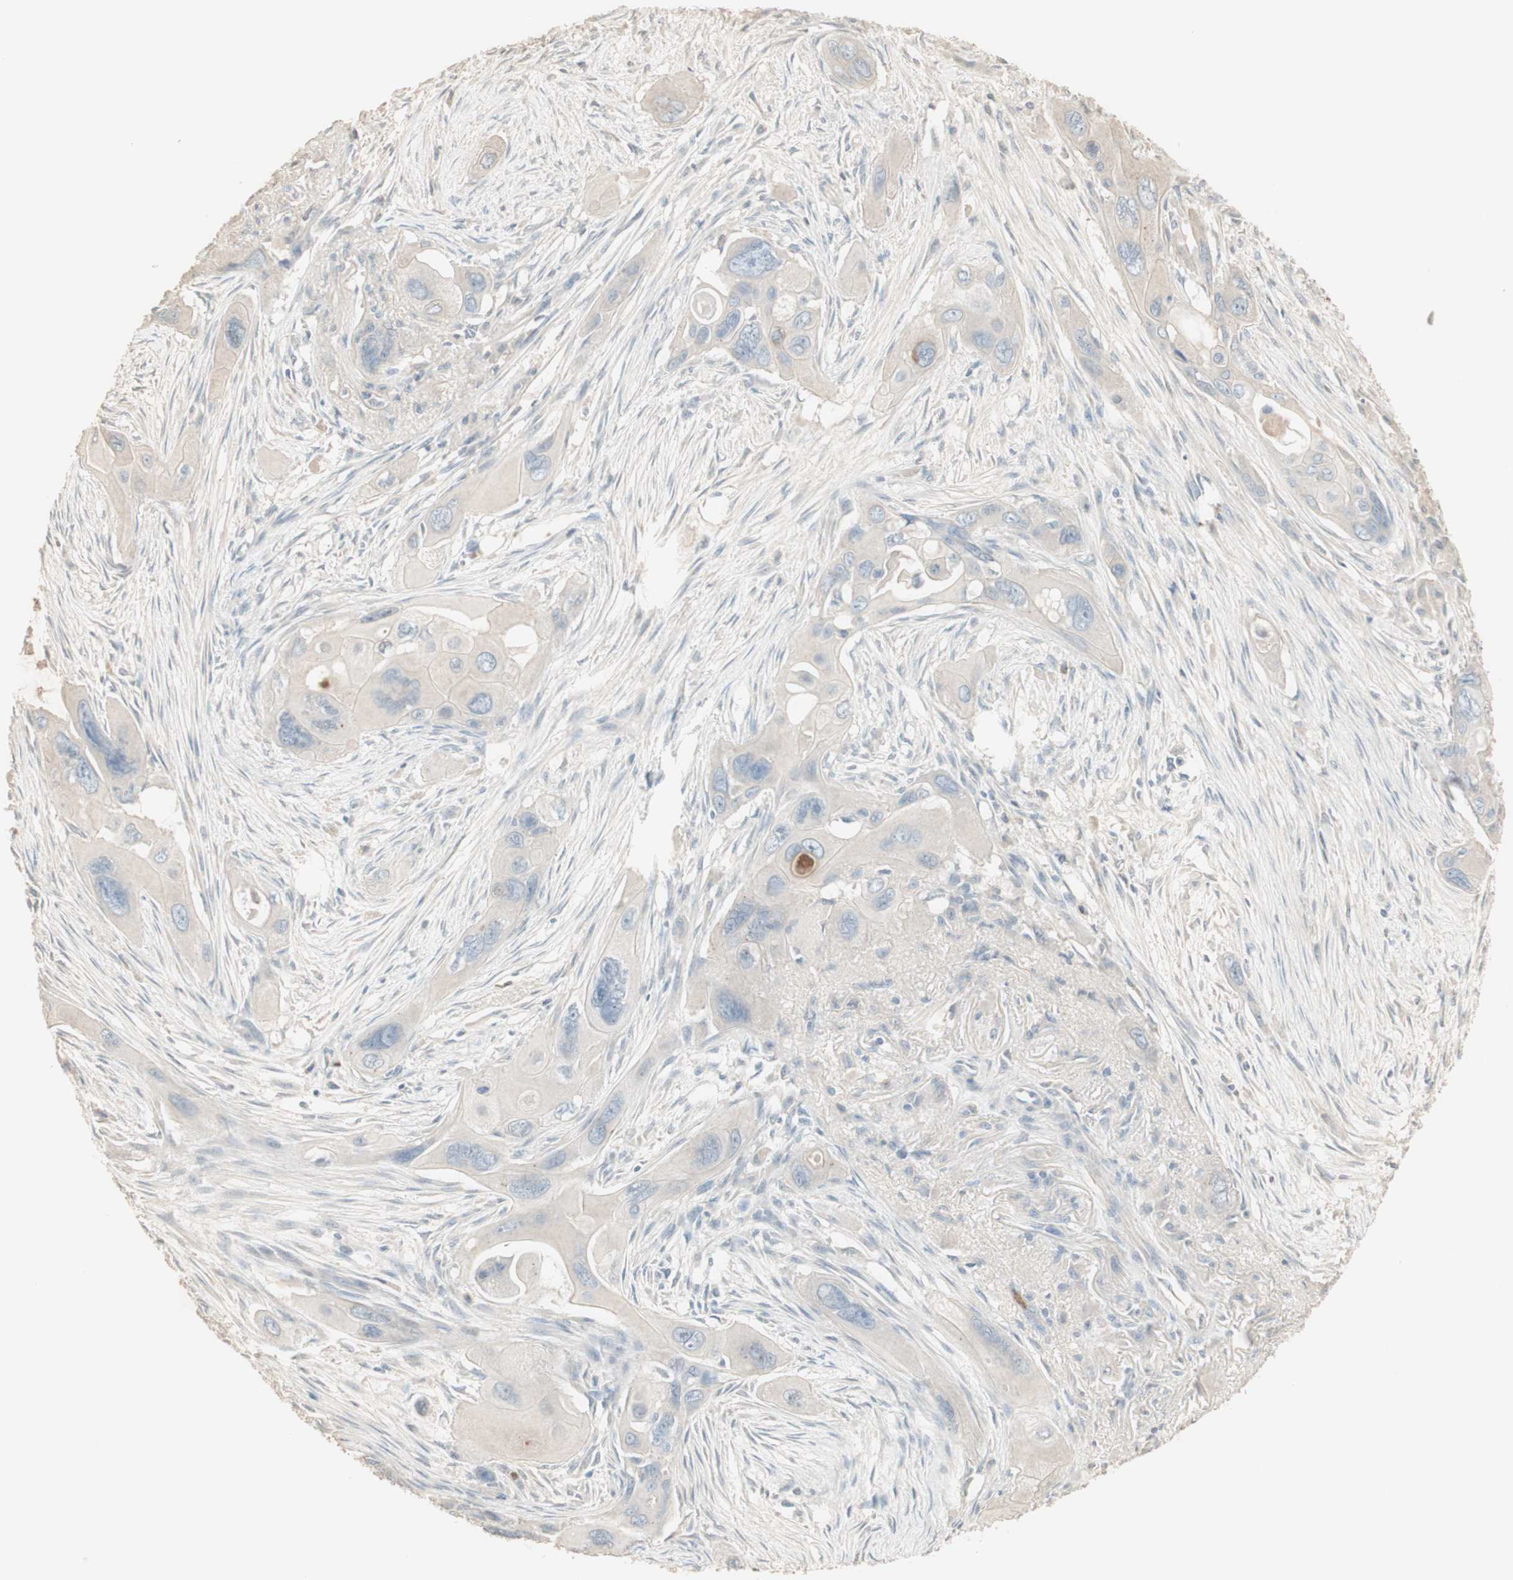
{"staining": {"intensity": "negative", "quantity": "none", "location": "none"}, "tissue": "pancreatic cancer", "cell_type": "Tumor cells", "image_type": "cancer", "snomed": [{"axis": "morphology", "description": "Adenocarcinoma, NOS"}, {"axis": "topography", "description": "Pancreas"}], "caption": "An IHC histopathology image of pancreatic adenocarcinoma is shown. There is no staining in tumor cells of pancreatic adenocarcinoma.", "gene": "IFNG", "patient": {"sex": "male", "age": 73}}